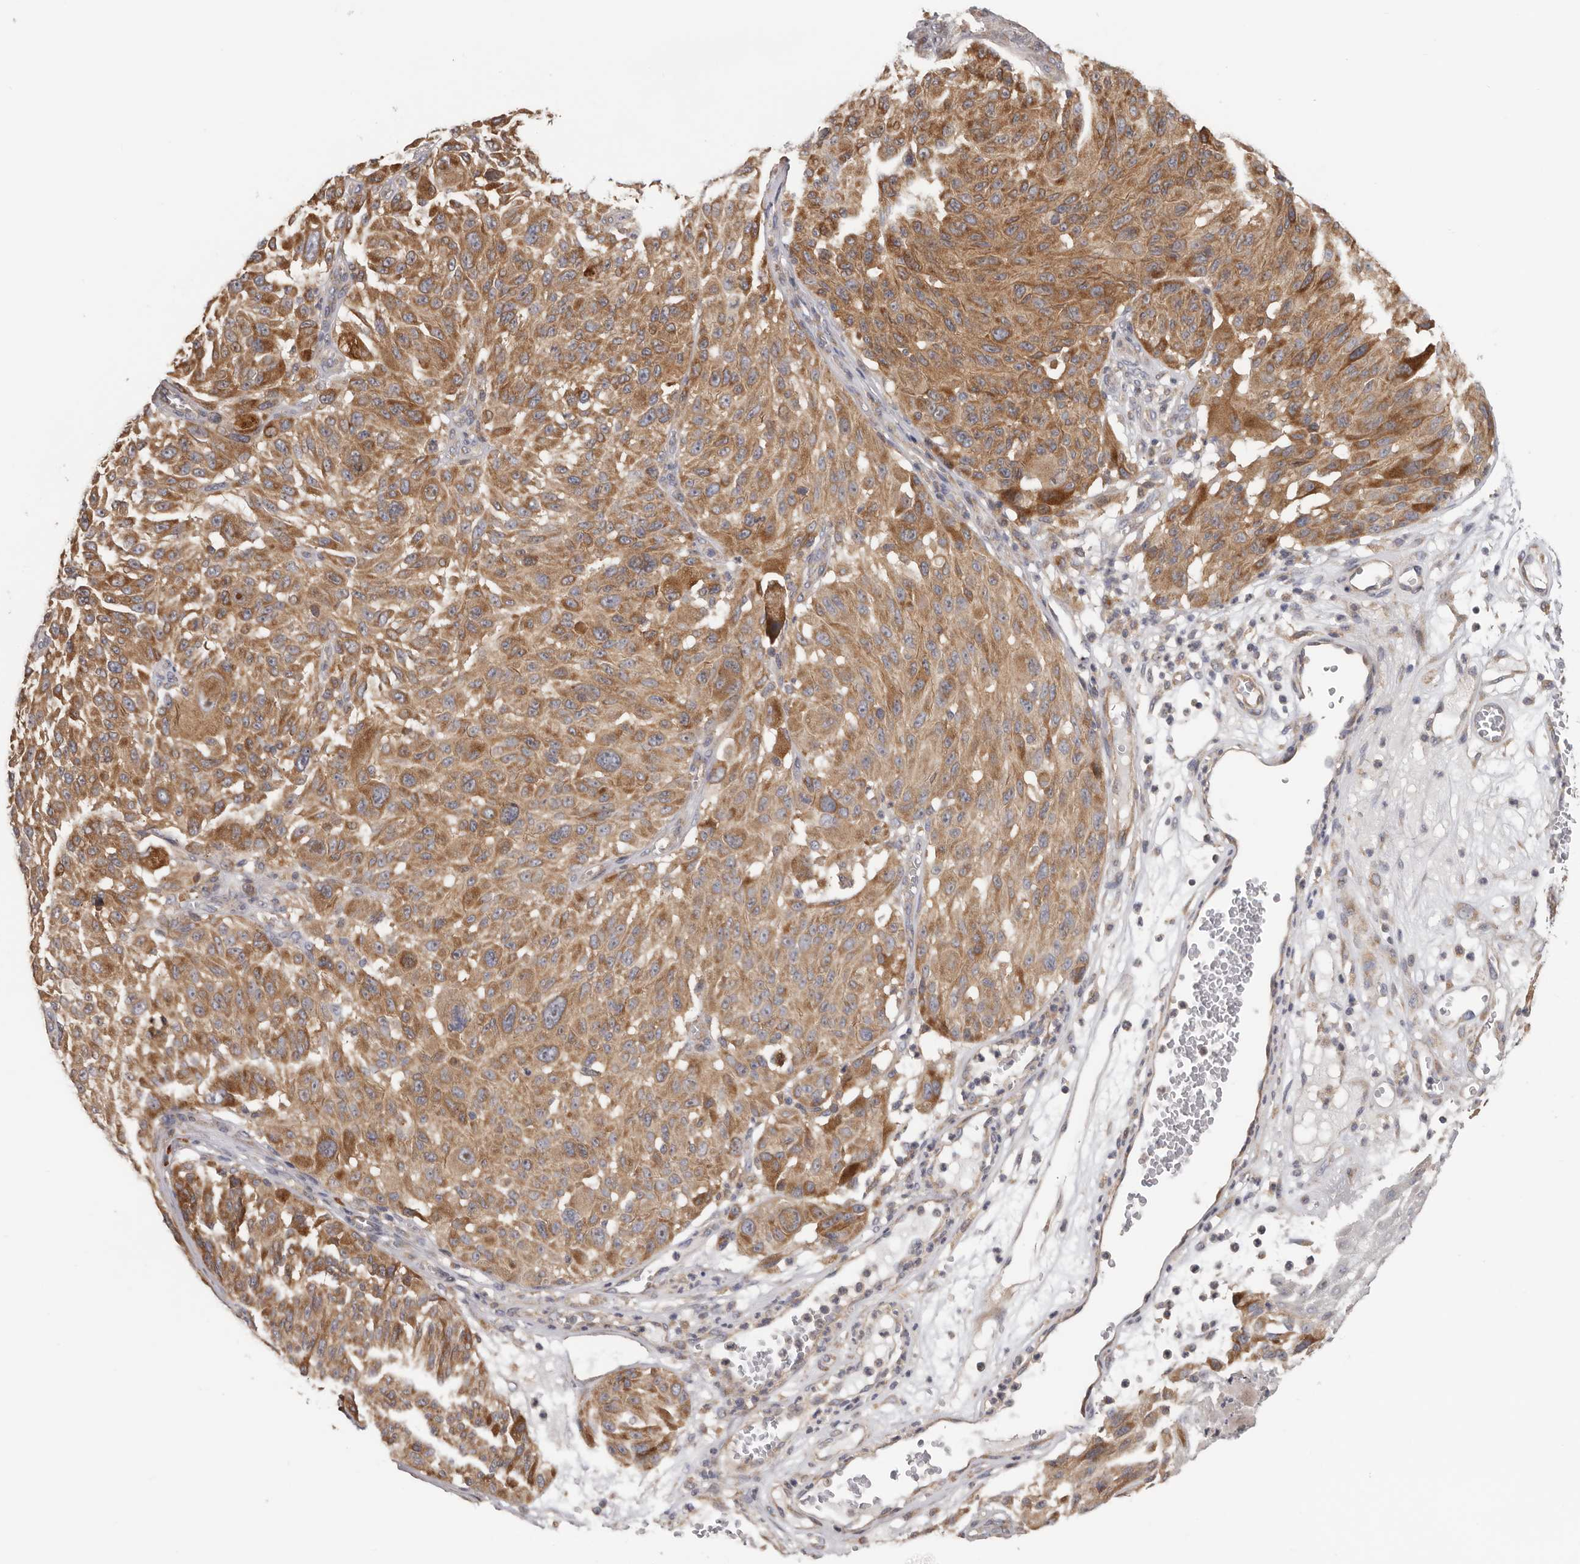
{"staining": {"intensity": "moderate", "quantity": ">75%", "location": "cytoplasmic/membranous"}, "tissue": "melanoma", "cell_type": "Tumor cells", "image_type": "cancer", "snomed": [{"axis": "morphology", "description": "Malignant melanoma, NOS"}, {"axis": "topography", "description": "Skin"}], "caption": "IHC staining of melanoma, which reveals medium levels of moderate cytoplasmic/membranous positivity in approximately >75% of tumor cells indicating moderate cytoplasmic/membranous protein expression. The staining was performed using DAB (brown) for protein detection and nuclei were counterstained in hematoxylin (blue).", "gene": "HINT3", "patient": {"sex": "male", "age": 83}}